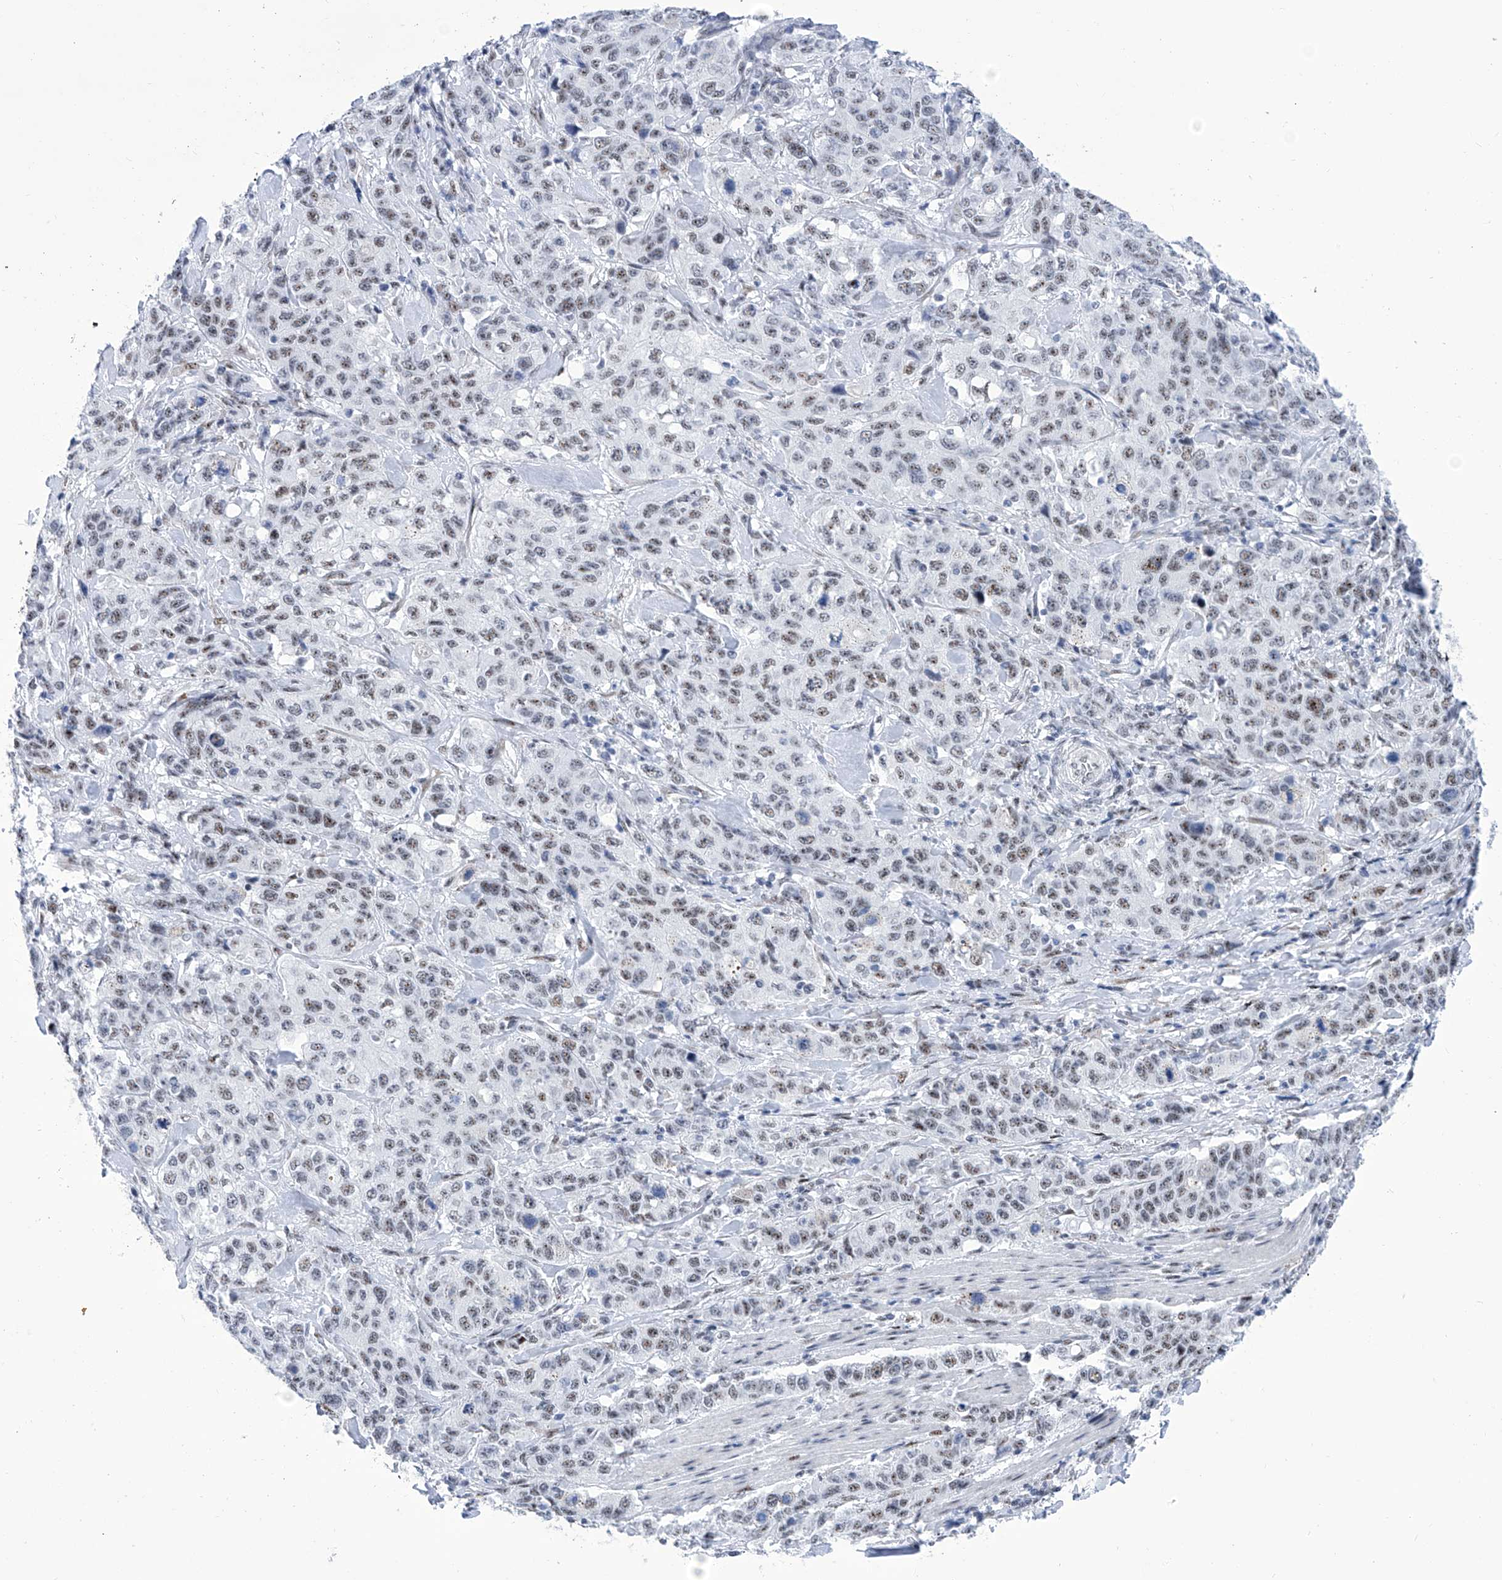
{"staining": {"intensity": "weak", "quantity": "25%-75%", "location": "nuclear"}, "tissue": "stomach cancer", "cell_type": "Tumor cells", "image_type": "cancer", "snomed": [{"axis": "morphology", "description": "Adenocarcinoma, NOS"}, {"axis": "topography", "description": "Stomach"}], "caption": "Protein expression analysis of stomach adenocarcinoma demonstrates weak nuclear staining in about 25%-75% of tumor cells.", "gene": "SART1", "patient": {"sex": "male", "age": 48}}